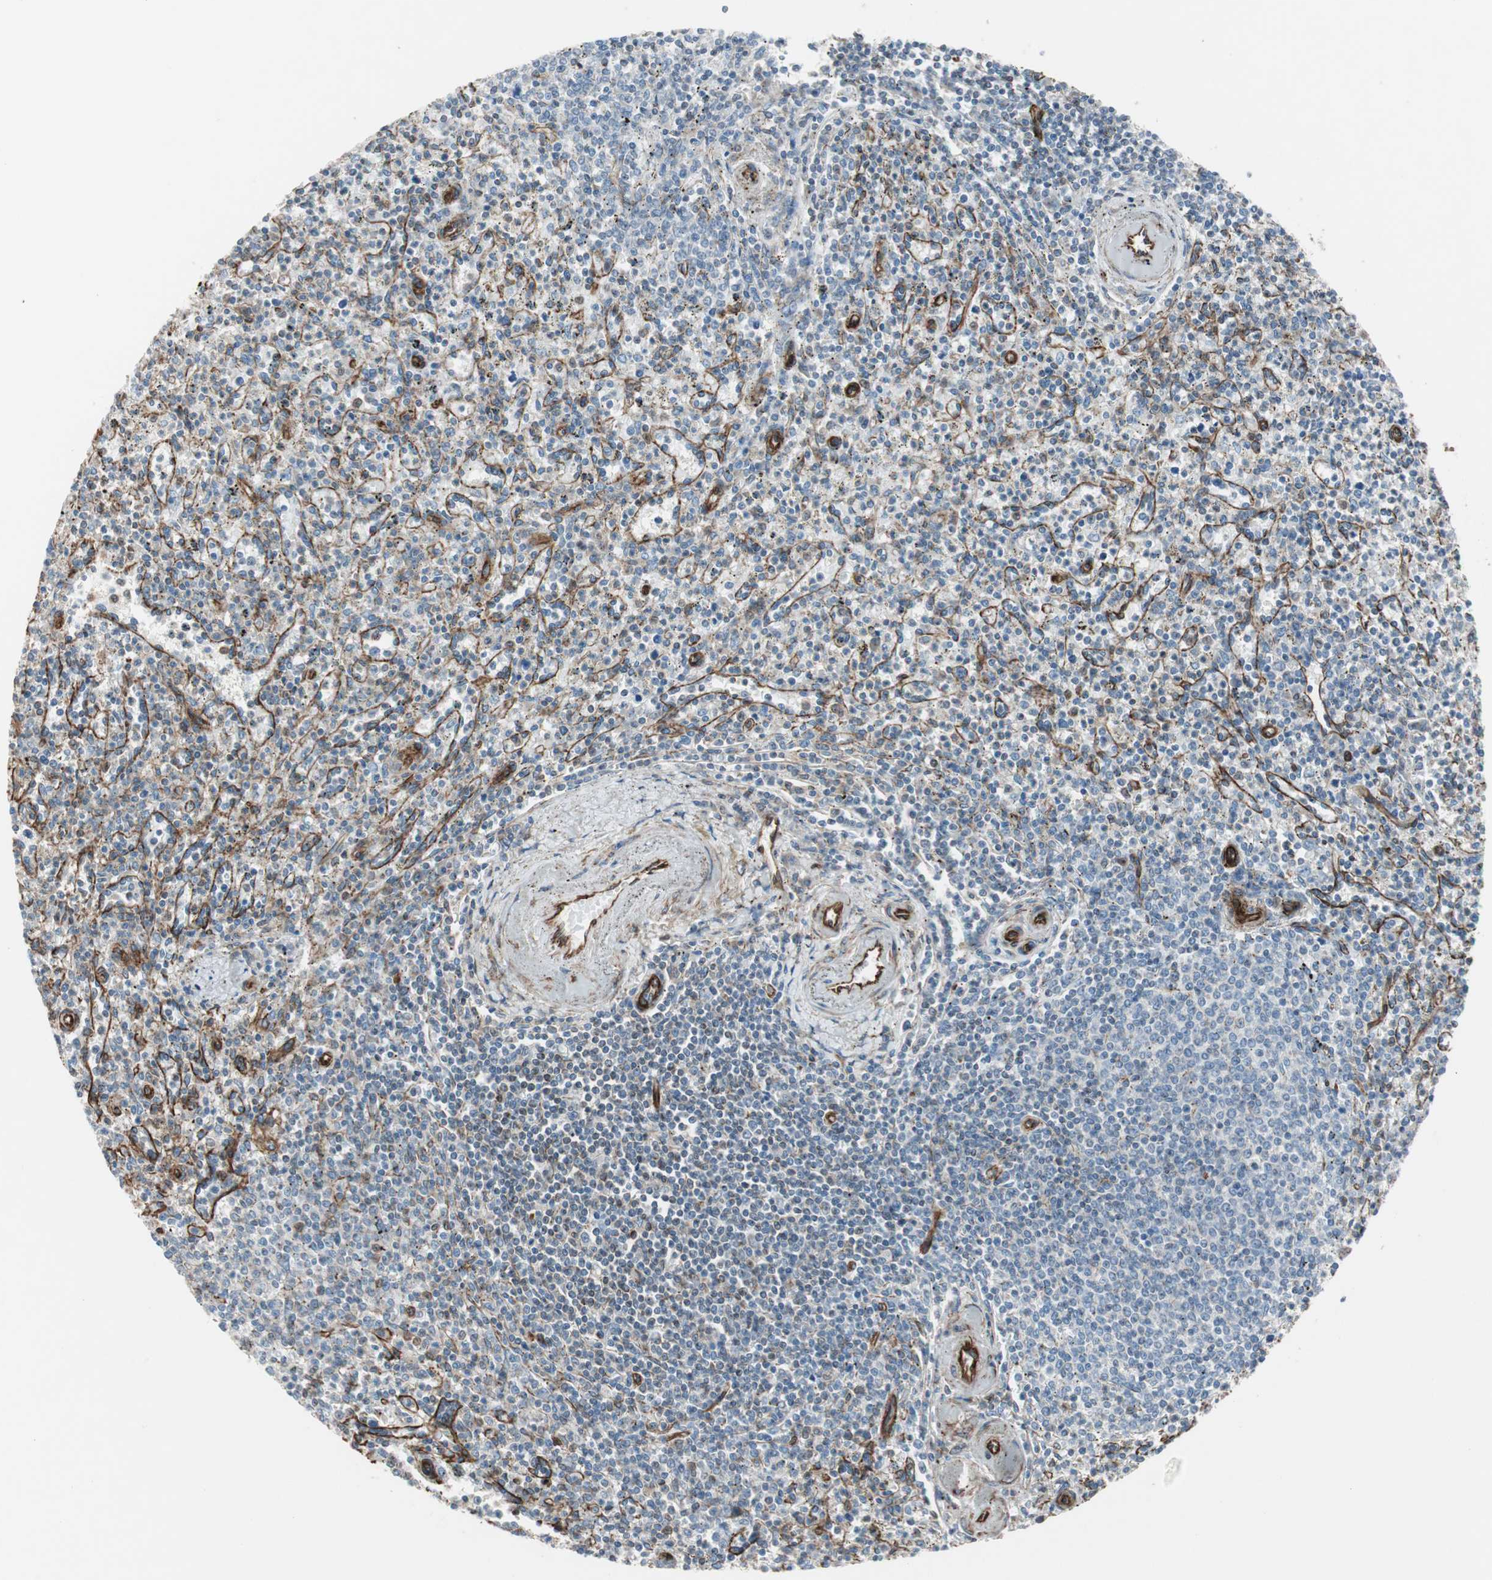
{"staining": {"intensity": "weak", "quantity": "25%-75%", "location": "cytoplasmic/membranous"}, "tissue": "spleen", "cell_type": "Cells in red pulp", "image_type": "normal", "snomed": [{"axis": "morphology", "description": "Normal tissue, NOS"}, {"axis": "topography", "description": "Spleen"}], "caption": "High-magnification brightfield microscopy of normal spleen stained with DAB (brown) and counterstained with hematoxylin (blue). cells in red pulp exhibit weak cytoplasmic/membranous expression is identified in approximately25%-75% of cells.", "gene": "TCTA", "patient": {"sex": "male", "age": 72}}